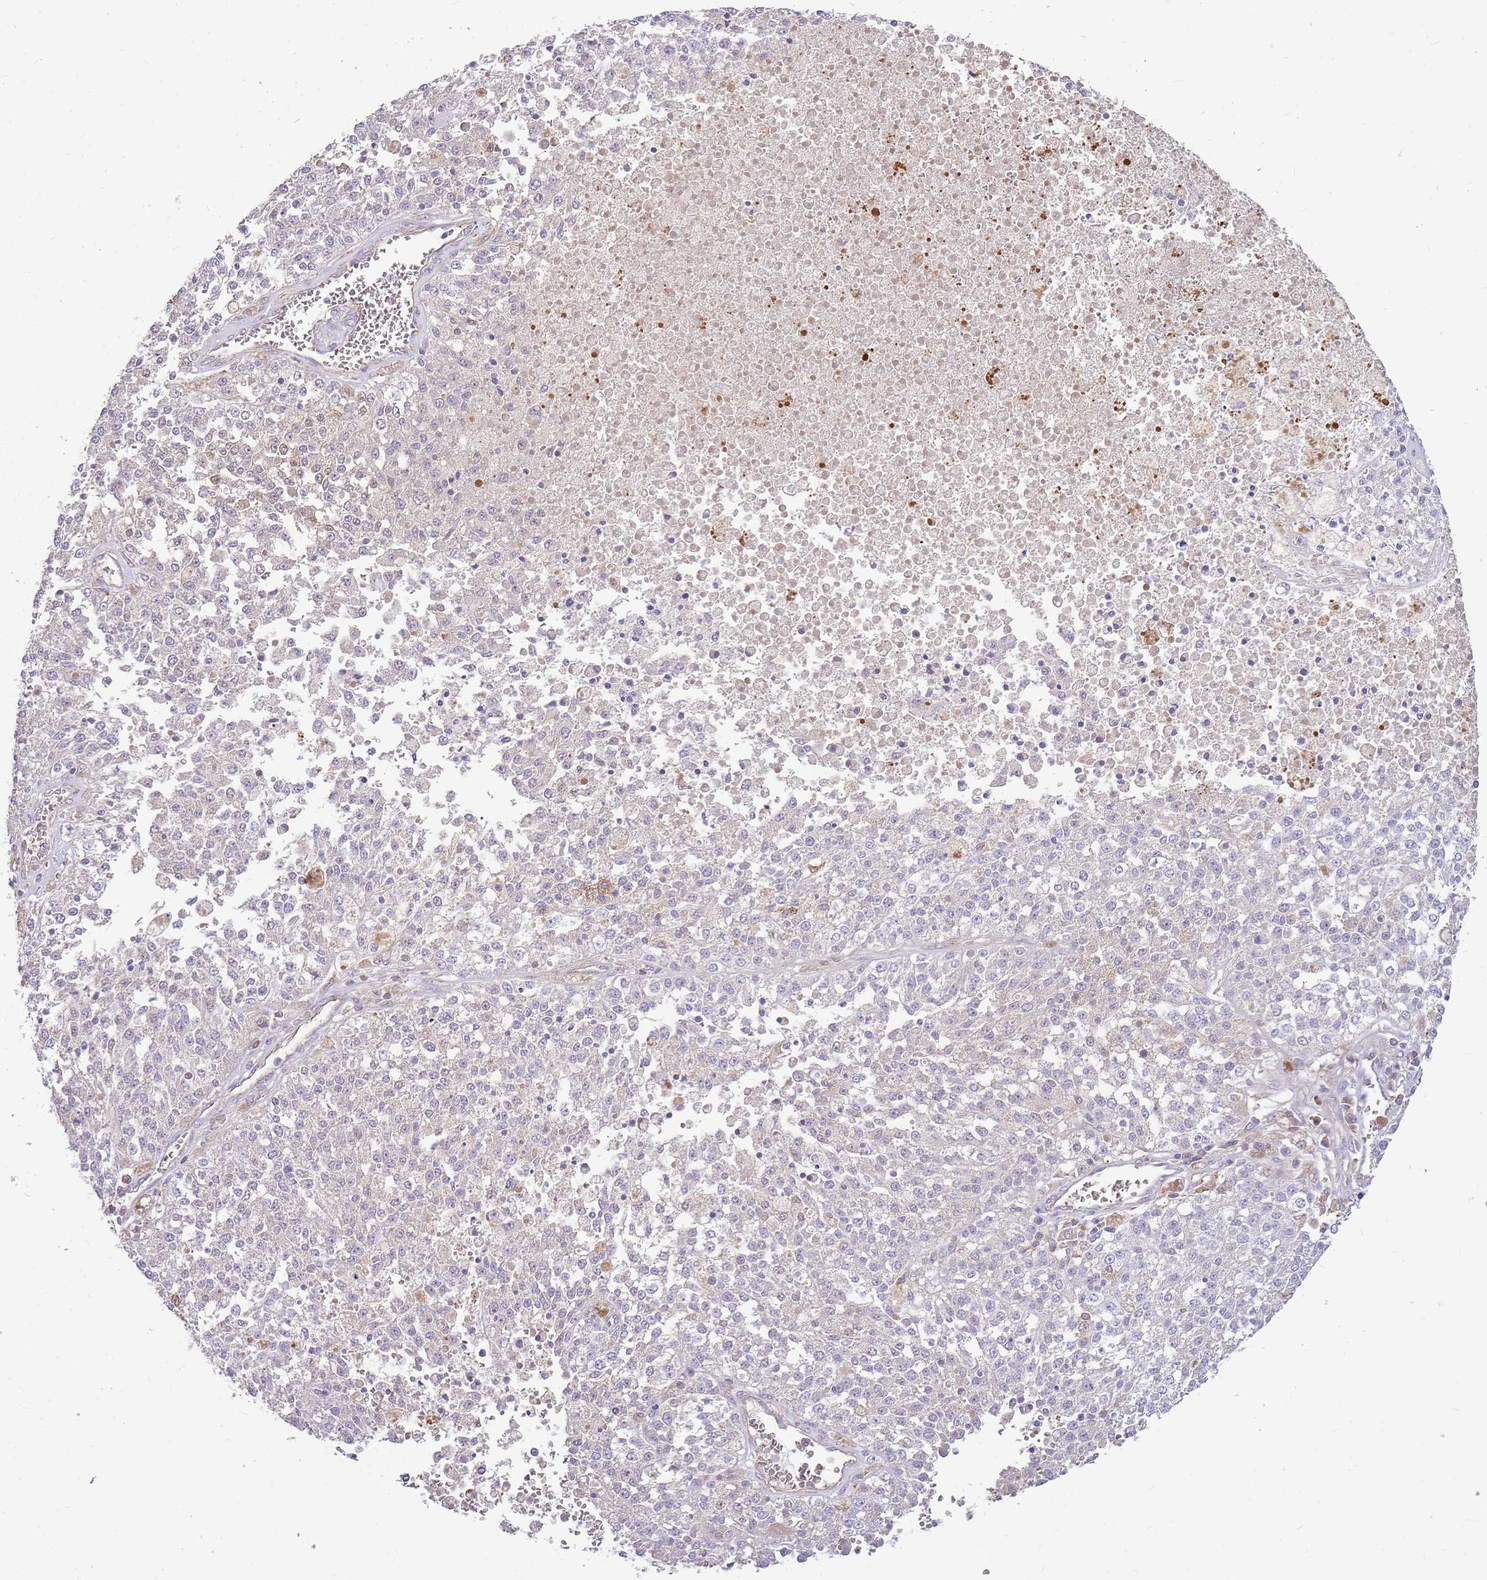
{"staining": {"intensity": "negative", "quantity": "none", "location": "none"}, "tissue": "melanoma", "cell_type": "Tumor cells", "image_type": "cancer", "snomed": [{"axis": "morphology", "description": "Malignant melanoma, NOS"}, {"axis": "topography", "description": "Skin"}], "caption": "DAB immunohistochemical staining of malignant melanoma displays no significant staining in tumor cells. (Immunohistochemistry (ihc), brightfield microscopy, high magnification).", "gene": "MVD", "patient": {"sex": "female", "age": 64}}